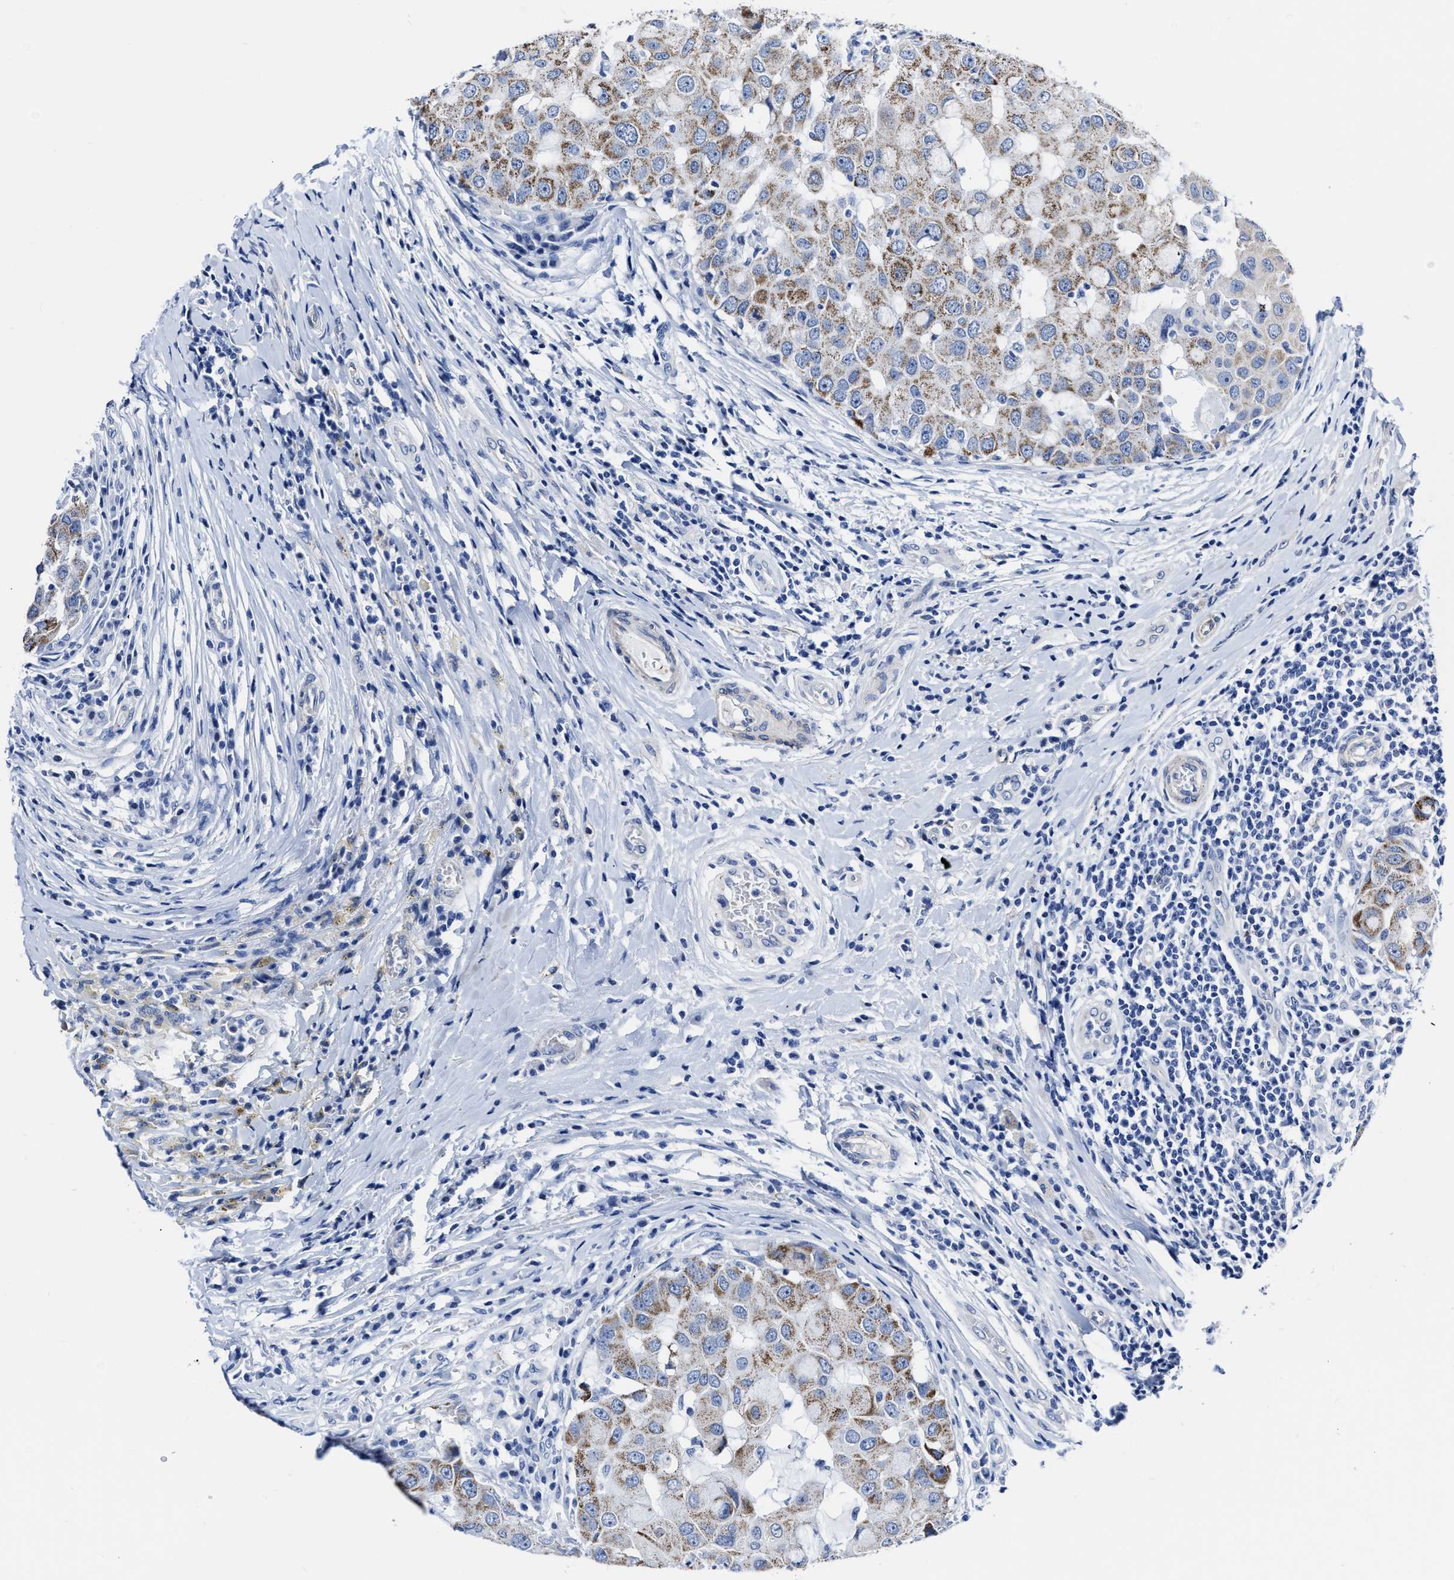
{"staining": {"intensity": "moderate", "quantity": ">75%", "location": "cytoplasmic/membranous"}, "tissue": "breast cancer", "cell_type": "Tumor cells", "image_type": "cancer", "snomed": [{"axis": "morphology", "description": "Duct carcinoma"}, {"axis": "topography", "description": "Breast"}], "caption": "Breast cancer stained for a protein (brown) shows moderate cytoplasmic/membranous positive staining in about >75% of tumor cells.", "gene": "KCNMB3", "patient": {"sex": "female", "age": 27}}